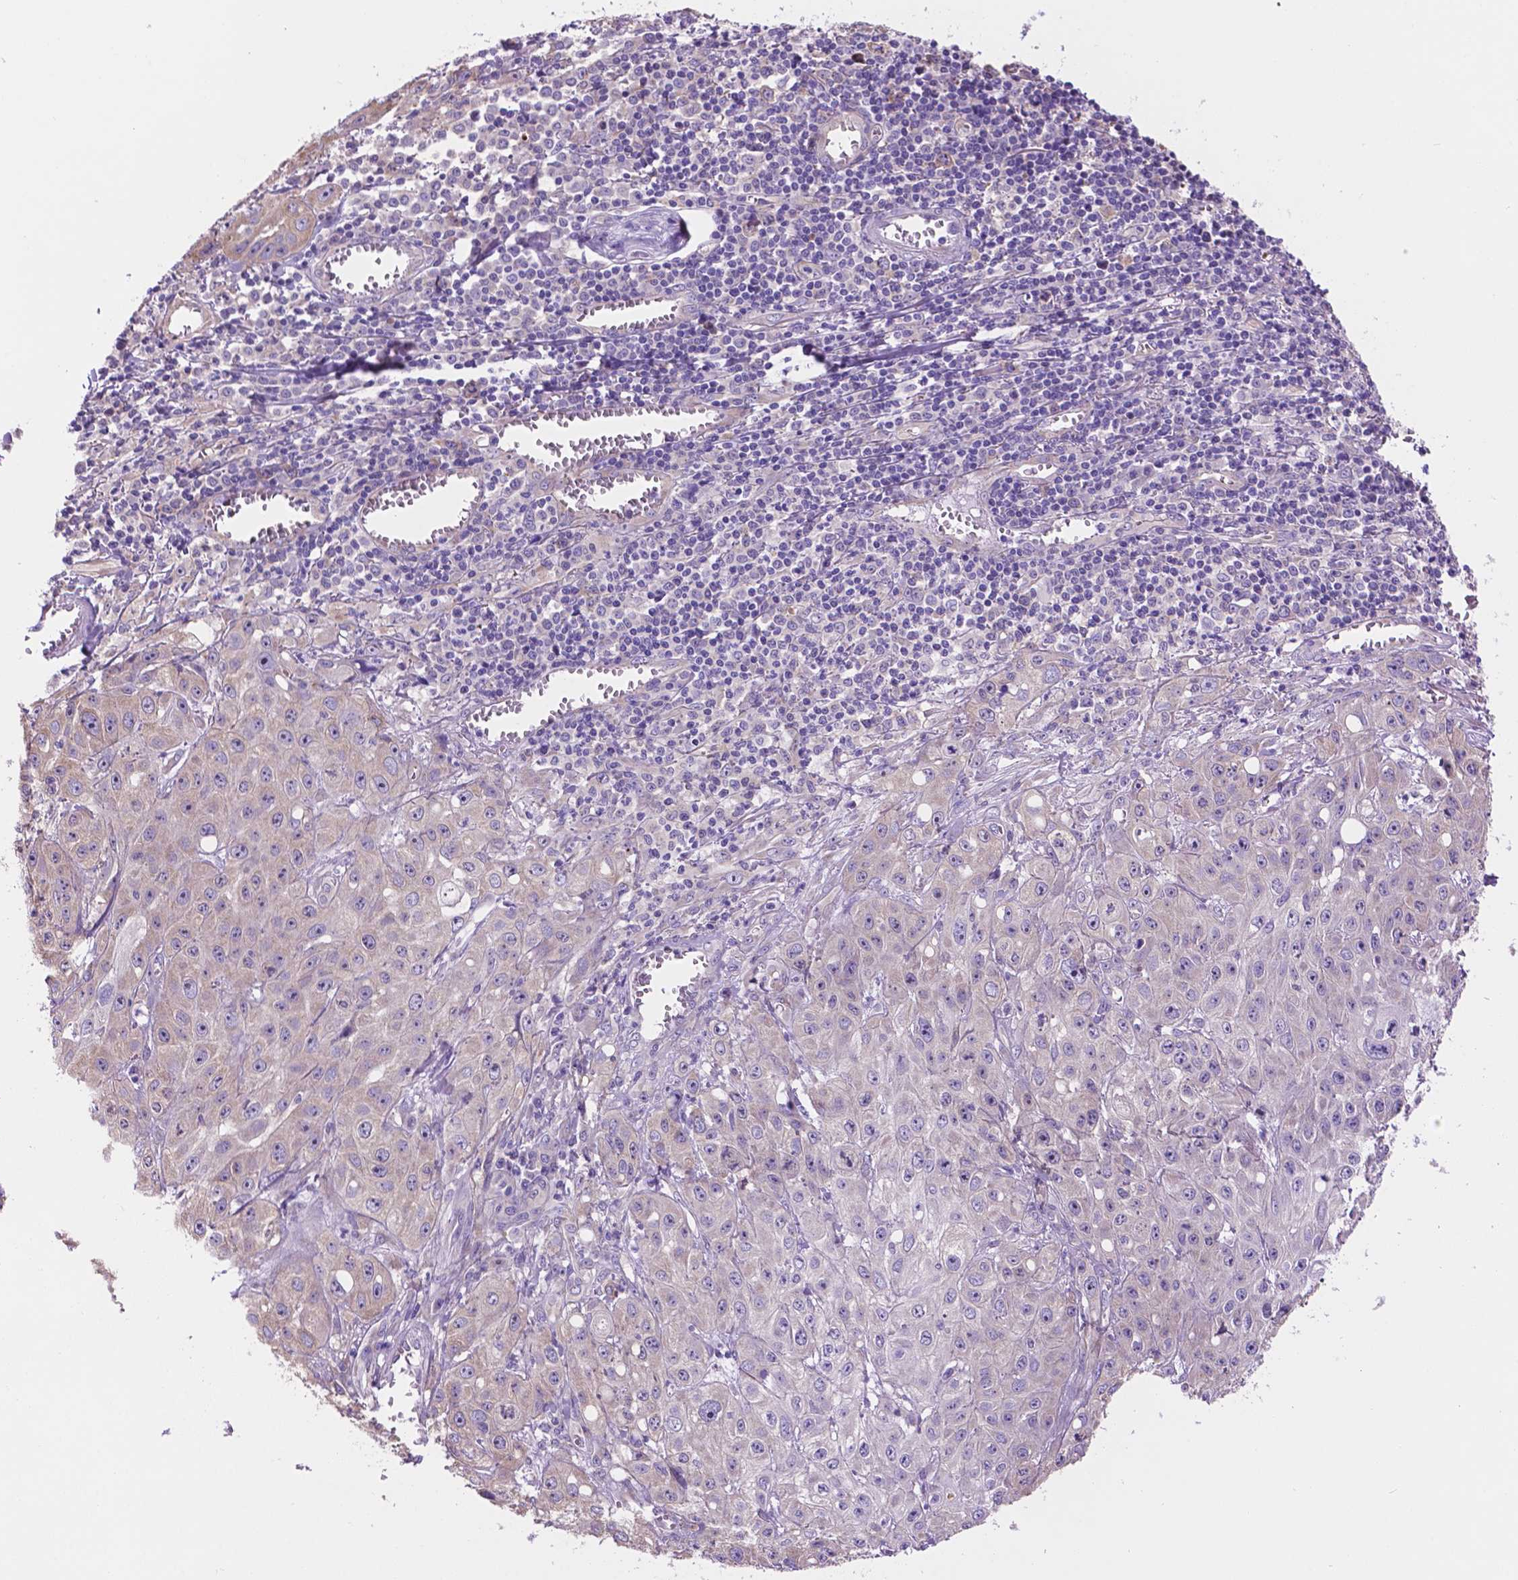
{"staining": {"intensity": "negative", "quantity": "none", "location": "none"}, "tissue": "skin cancer", "cell_type": "Tumor cells", "image_type": "cancer", "snomed": [{"axis": "morphology", "description": "Squamous cell carcinoma, NOS"}, {"axis": "topography", "description": "Skin"}, {"axis": "topography", "description": "Vulva"}], "caption": "Immunohistochemistry (IHC) of human squamous cell carcinoma (skin) shows no staining in tumor cells. Nuclei are stained in blue.", "gene": "SPDYA", "patient": {"sex": "female", "age": 71}}